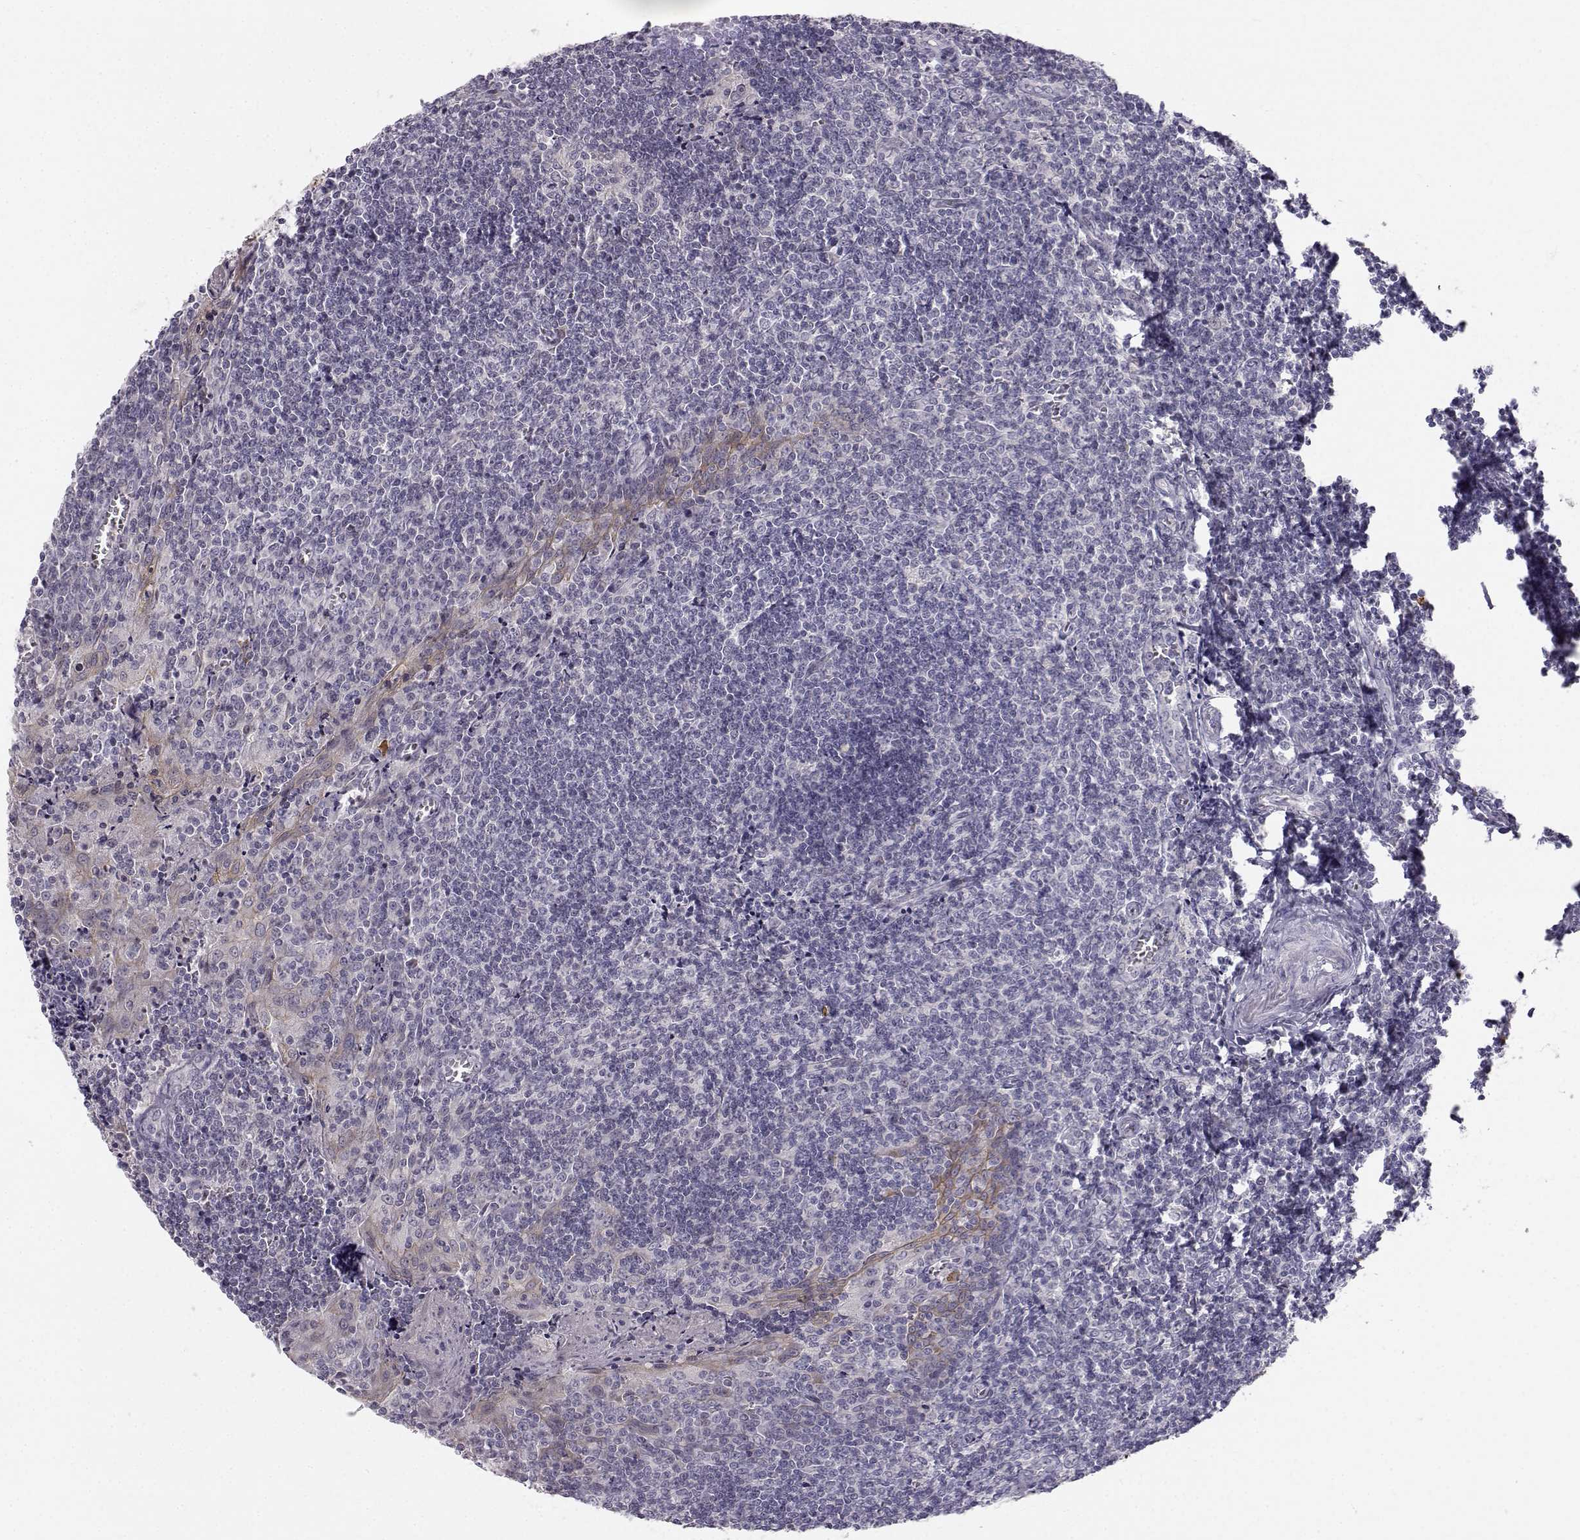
{"staining": {"intensity": "negative", "quantity": "none", "location": "none"}, "tissue": "tonsil", "cell_type": "Germinal center cells", "image_type": "normal", "snomed": [{"axis": "morphology", "description": "Normal tissue, NOS"}, {"axis": "morphology", "description": "Inflammation, NOS"}, {"axis": "topography", "description": "Tonsil"}], "caption": "This is an immunohistochemistry (IHC) micrograph of unremarkable human tonsil. There is no expression in germinal center cells.", "gene": "ZNF185", "patient": {"sex": "female", "age": 31}}